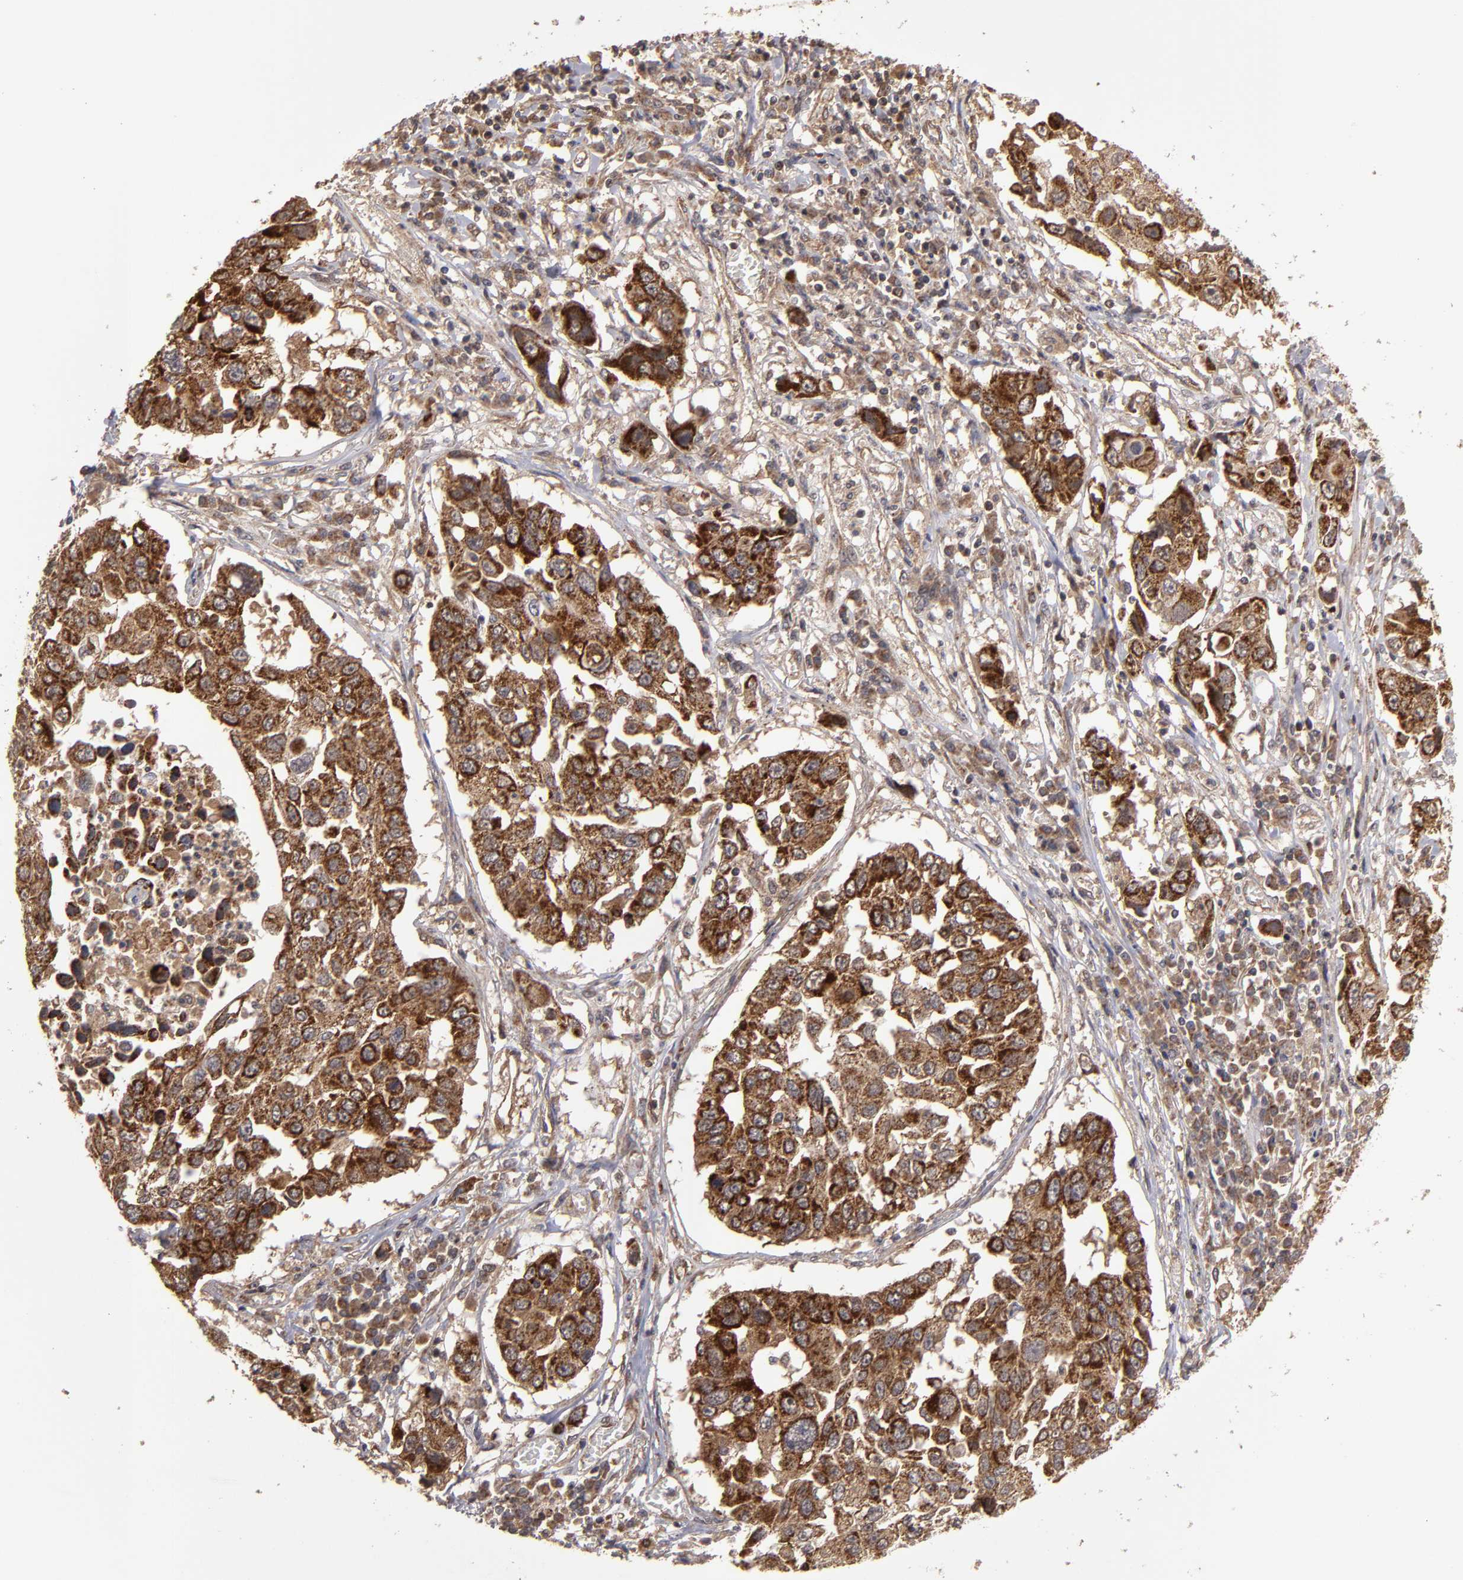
{"staining": {"intensity": "strong", "quantity": ">75%", "location": "cytoplasmic/membranous"}, "tissue": "lung cancer", "cell_type": "Tumor cells", "image_type": "cancer", "snomed": [{"axis": "morphology", "description": "Squamous cell carcinoma, NOS"}, {"axis": "topography", "description": "Lung"}], "caption": "Lung cancer tissue reveals strong cytoplasmic/membranous staining in approximately >75% of tumor cells, visualized by immunohistochemistry.", "gene": "RPS6KA6", "patient": {"sex": "male", "age": 71}}